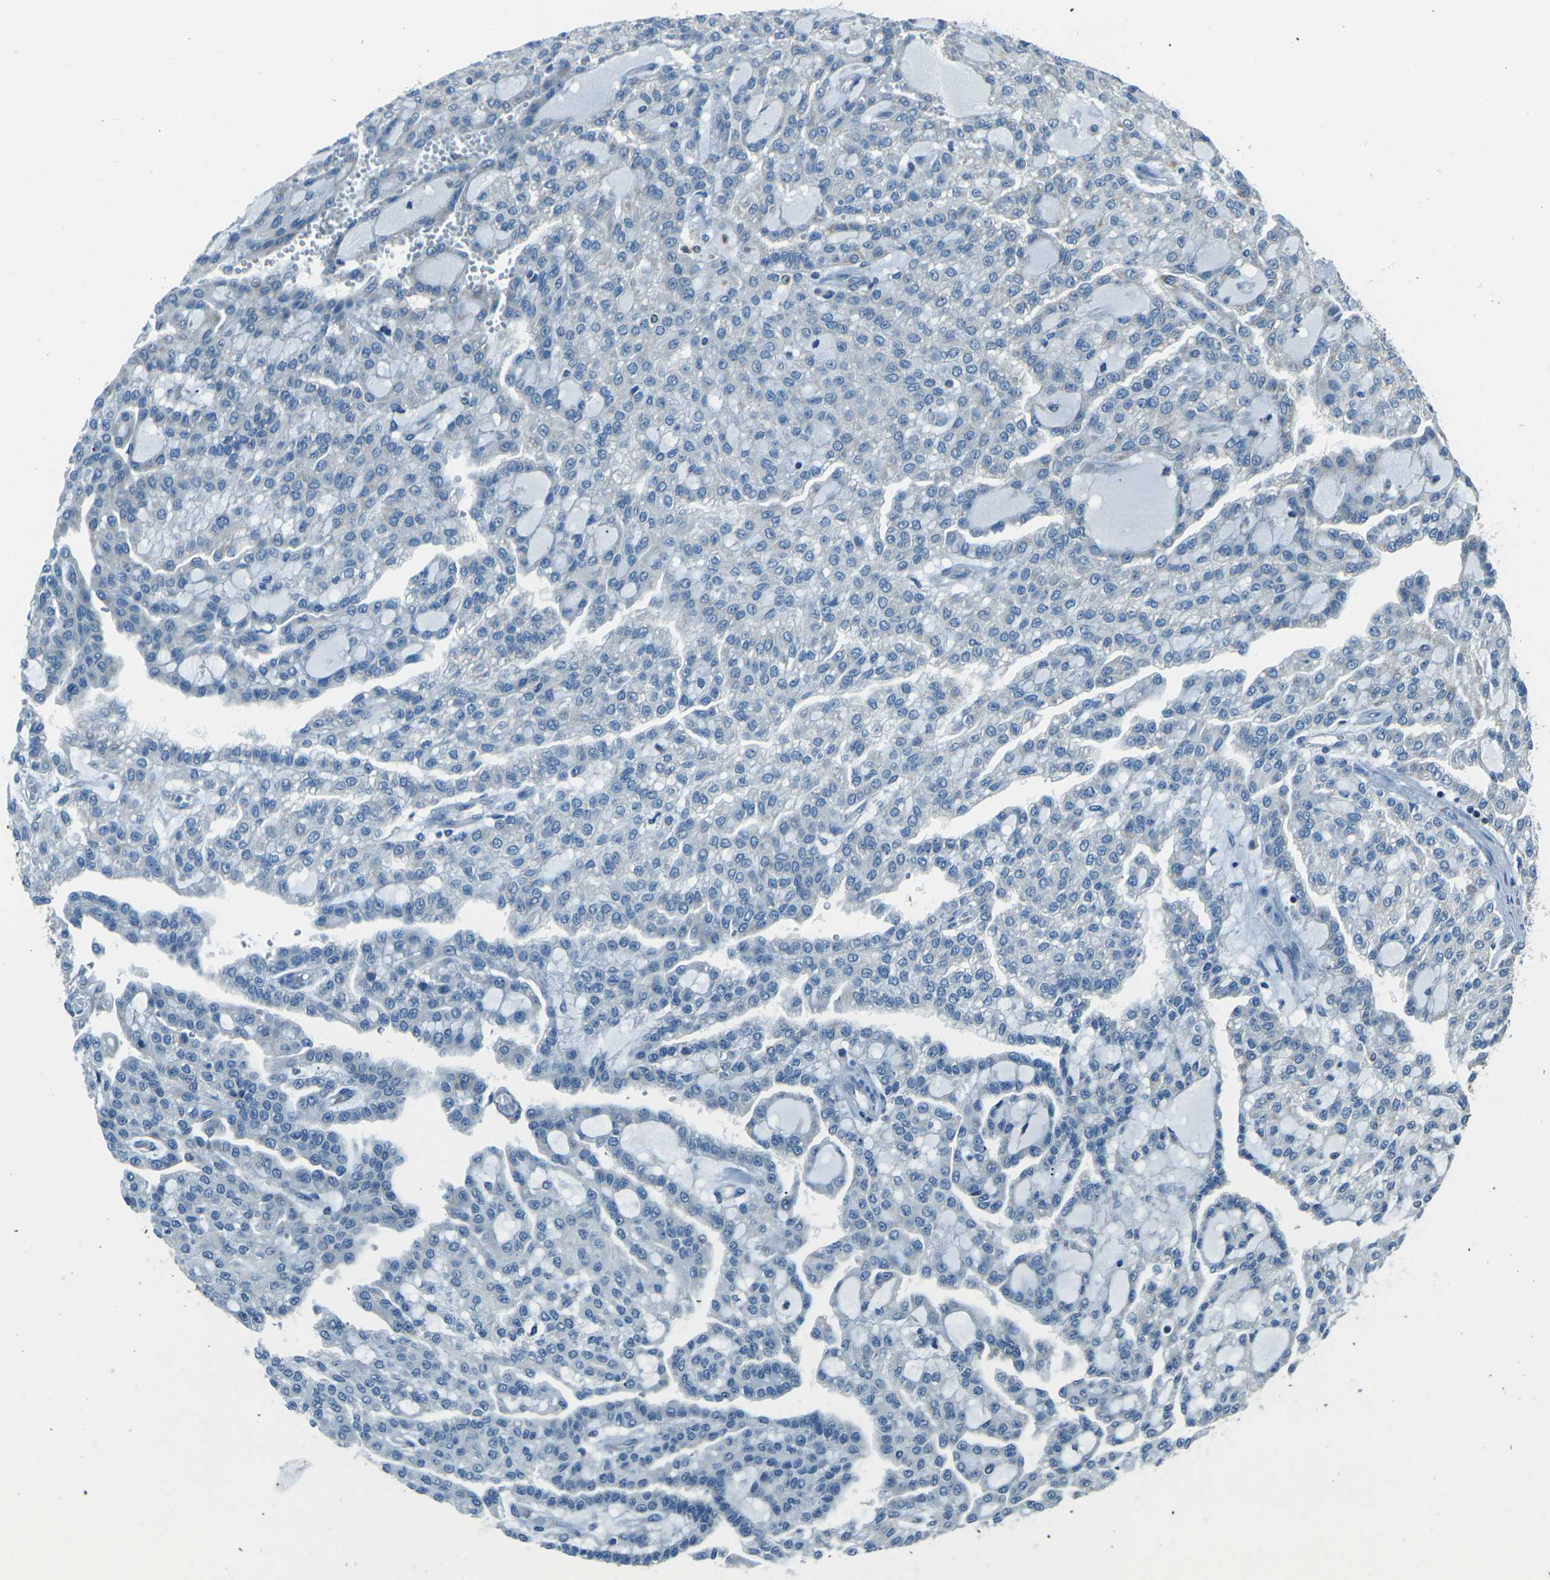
{"staining": {"intensity": "negative", "quantity": "none", "location": "none"}, "tissue": "renal cancer", "cell_type": "Tumor cells", "image_type": "cancer", "snomed": [{"axis": "morphology", "description": "Adenocarcinoma, NOS"}, {"axis": "topography", "description": "Kidney"}], "caption": "Tumor cells show no significant protein staining in adenocarcinoma (renal). (DAB (3,3'-diaminobenzidine) immunohistochemistry with hematoxylin counter stain).", "gene": "IRF3", "patient": {"sex": "male", "age": 63}}